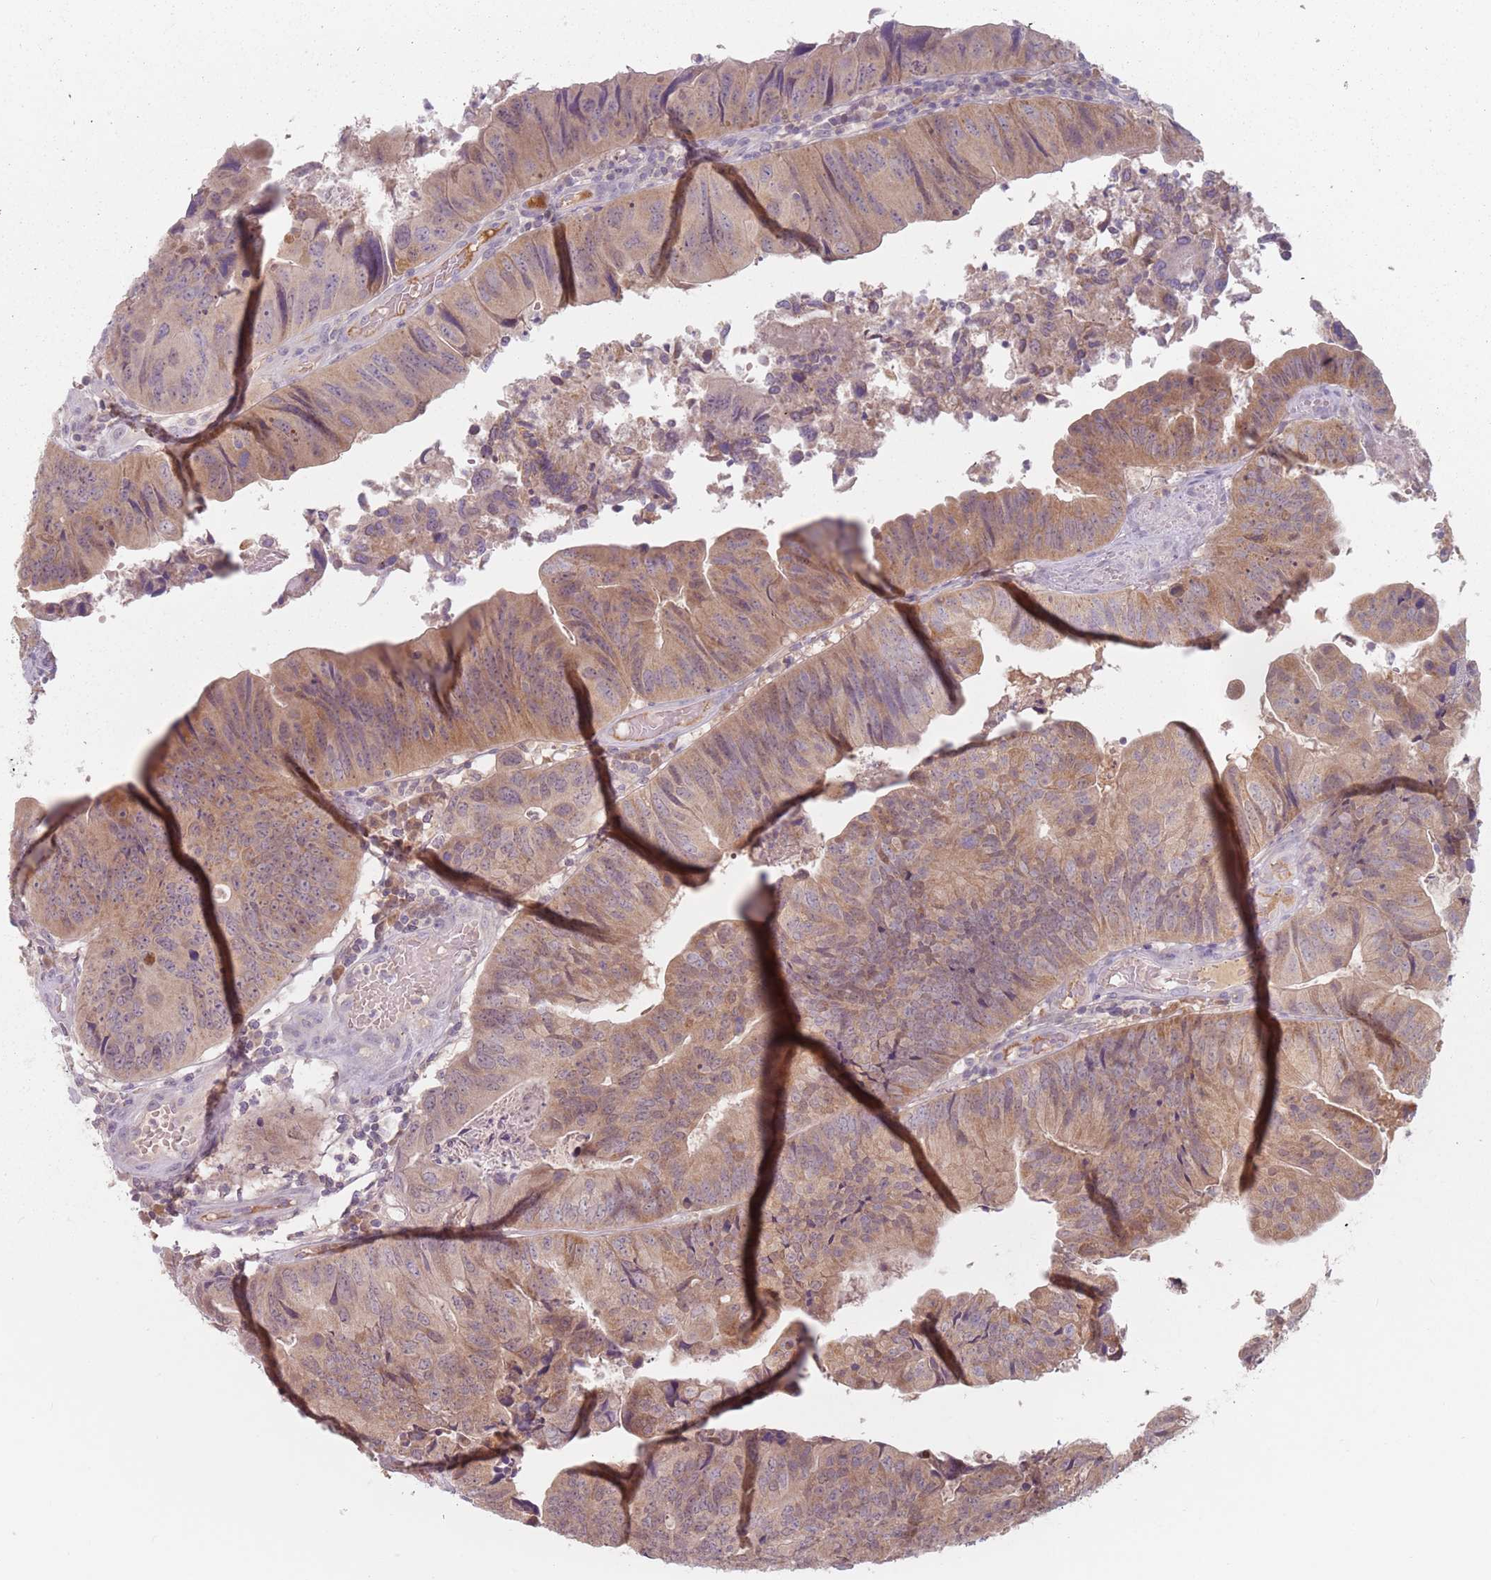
{"staining": {"intensity": "moderate", "quantity": "25%-75%", "location": "cytoplasmic/membranous"}, "tissue": "colorectal cancer", "cell_type": "Tumor cells", "image_type": "cancer", "snomed": [{"axis": "morphology", "description": "Adenocarcinoma, NOS"}, {"axis": "topography", "description": "Colon"}], "caption": "Moderate cytoplasmic/membranous staining is seen in about 25%-75% of tumor cells in colorectal cancer.", "gene": "NAXE", "patient": {"sex": "female", "age": 67}}